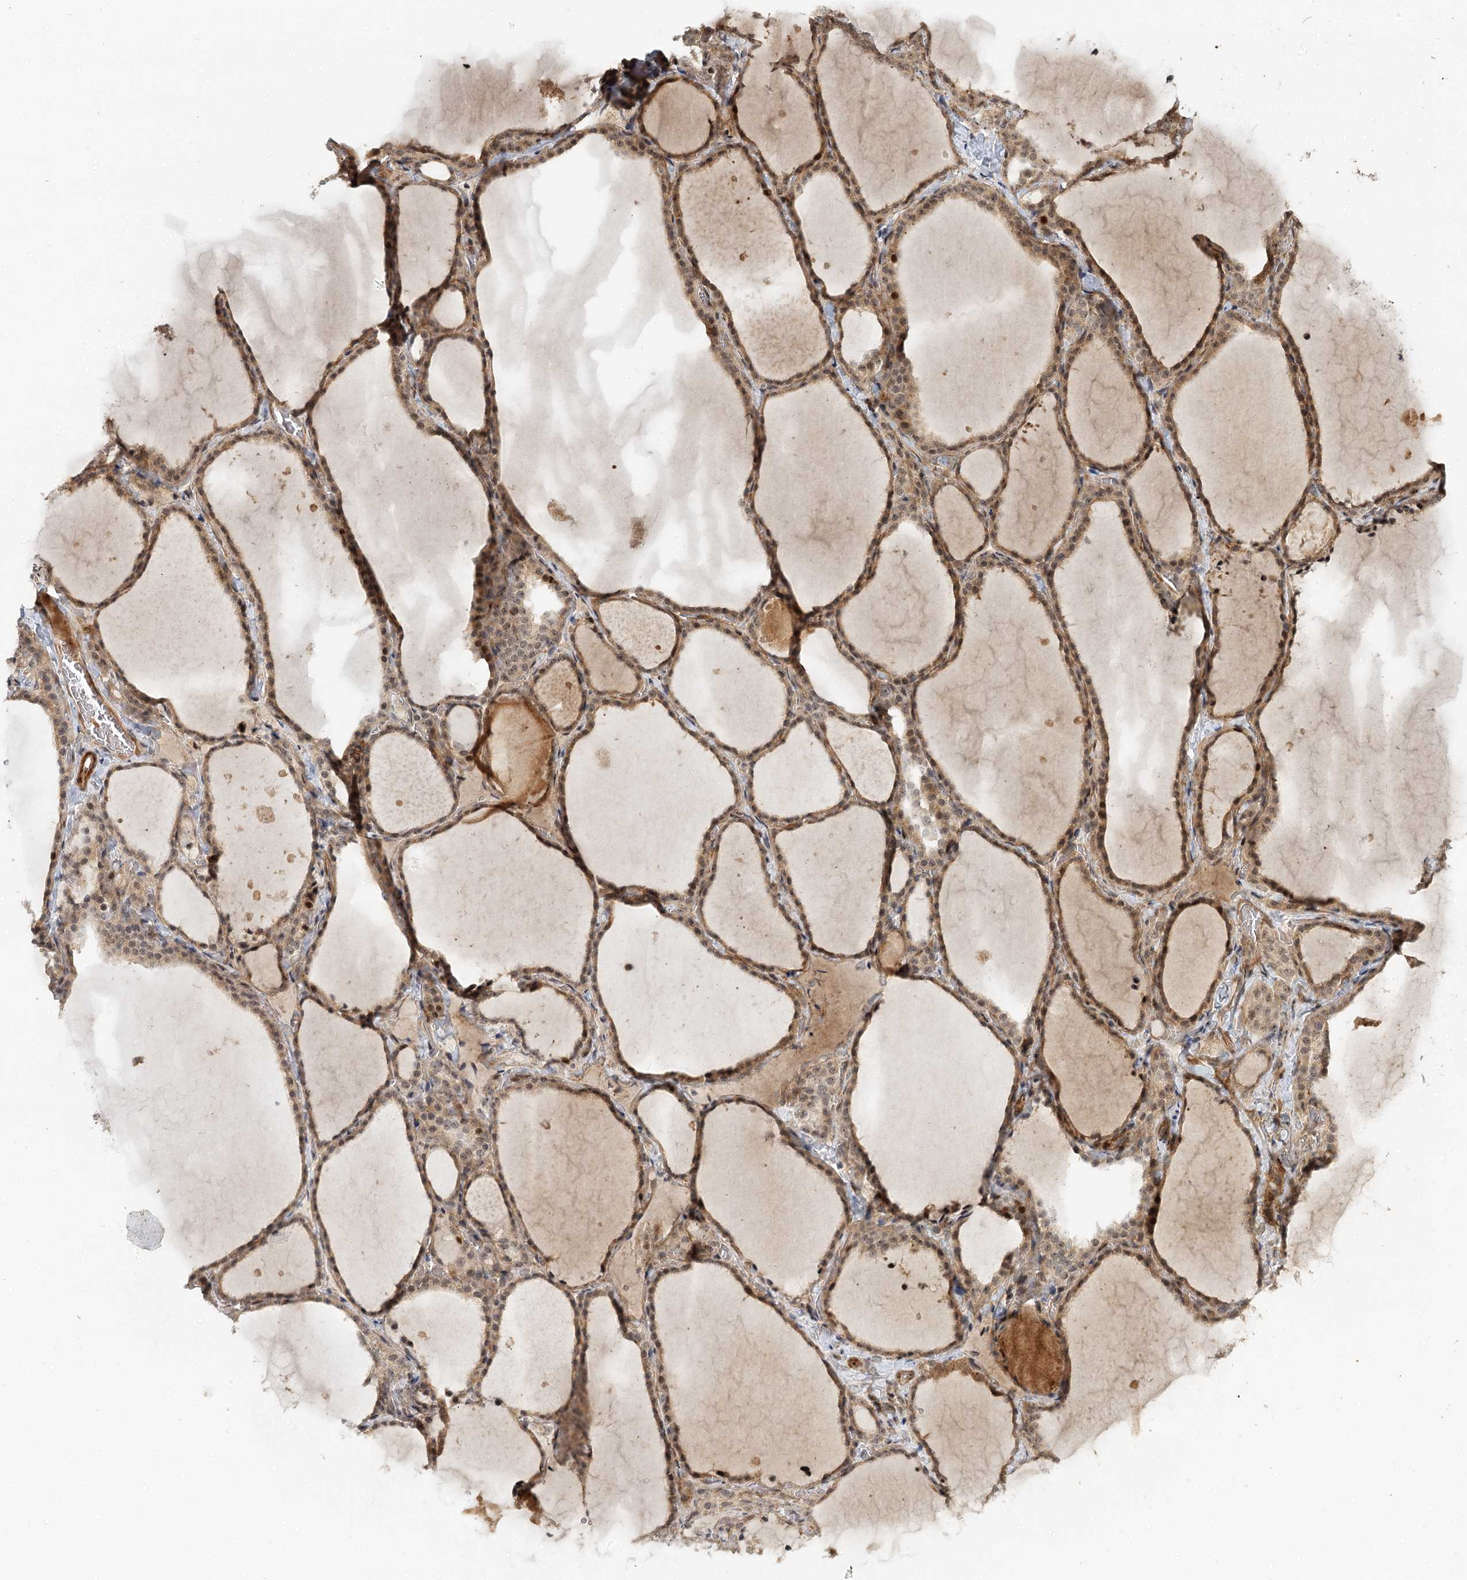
{"staining": {"intensity": "moderate", "quantity": ">75%", "location": "cytoplasmic/membranous,nuclear"}, "tissue": "thyroid gland", "cell_type": "Glandular cells", "image_type": "normal", "snomed": [{"axis": "morphology", "description": "Normal tissue, NOS"}, {"axis": "topography", "description": "Thyroid gland"}], "caption": "Protein staining by immunohistochemistry demonstrates moderate cytoplasmic/membranous,nuclear staining in approximately >75% of glandular cells in normal thyroid gland.", "gene": "PIK3C2A", "patient": {"sex": "female", "age": 22}}